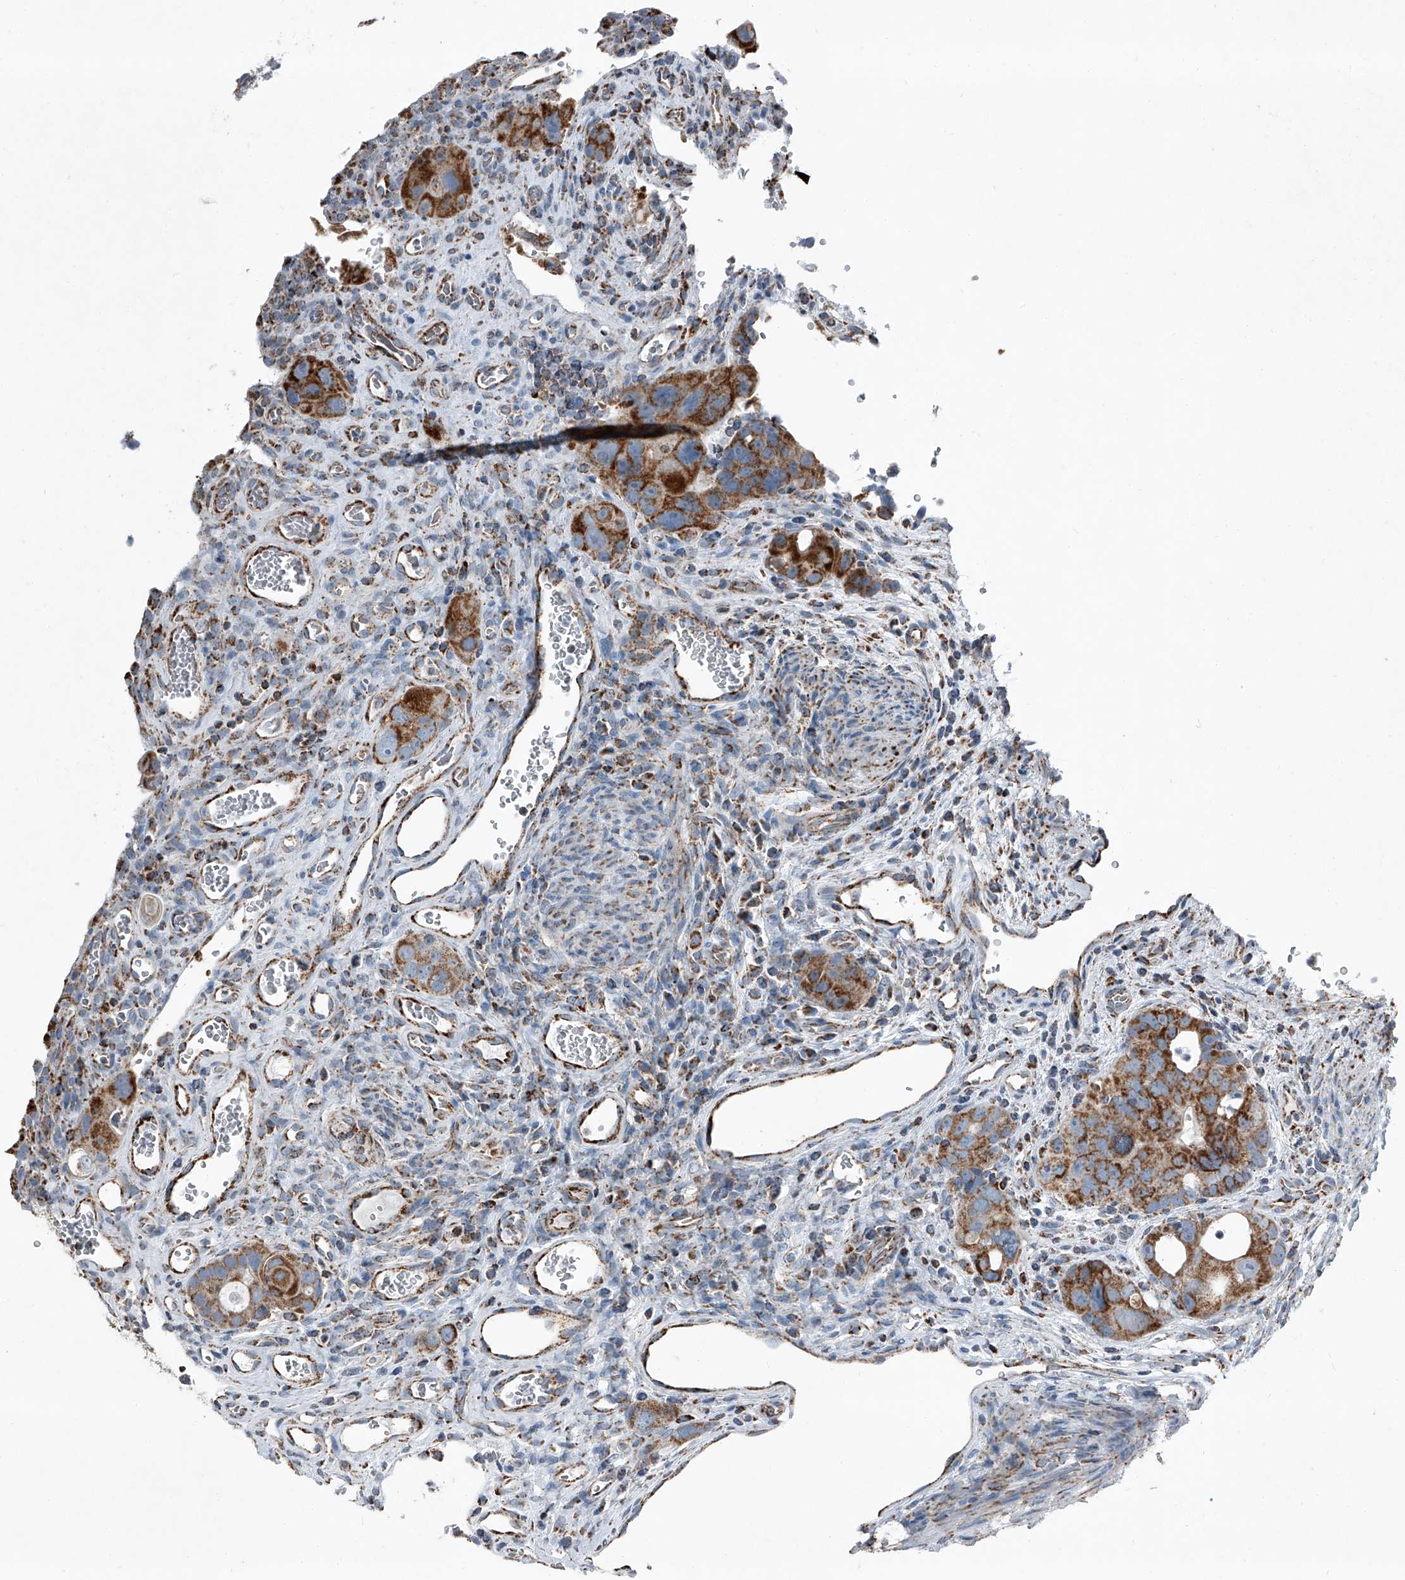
{"staining": {"intensity": "moderate", "quantity": ">75%", "location": "cytoplasmic/membranous"}, "tissue": "colorectal cancer", "cell_type": "Tumor cells", "image_type": "cancer", "snomed": [{"axis": "morphology", "description": "Adenocarcinoma, NOS"}, {"axis": "topography", "description": "Rectum"}], "caption": "Colorectal cancer stained for a protein (brown) demonstrates moderate cytoplasmic/membranous positive expression in about >75% of tumor cells.", "gene": "CHRNA7", "patient": {"sex": "male", "age": 59}}